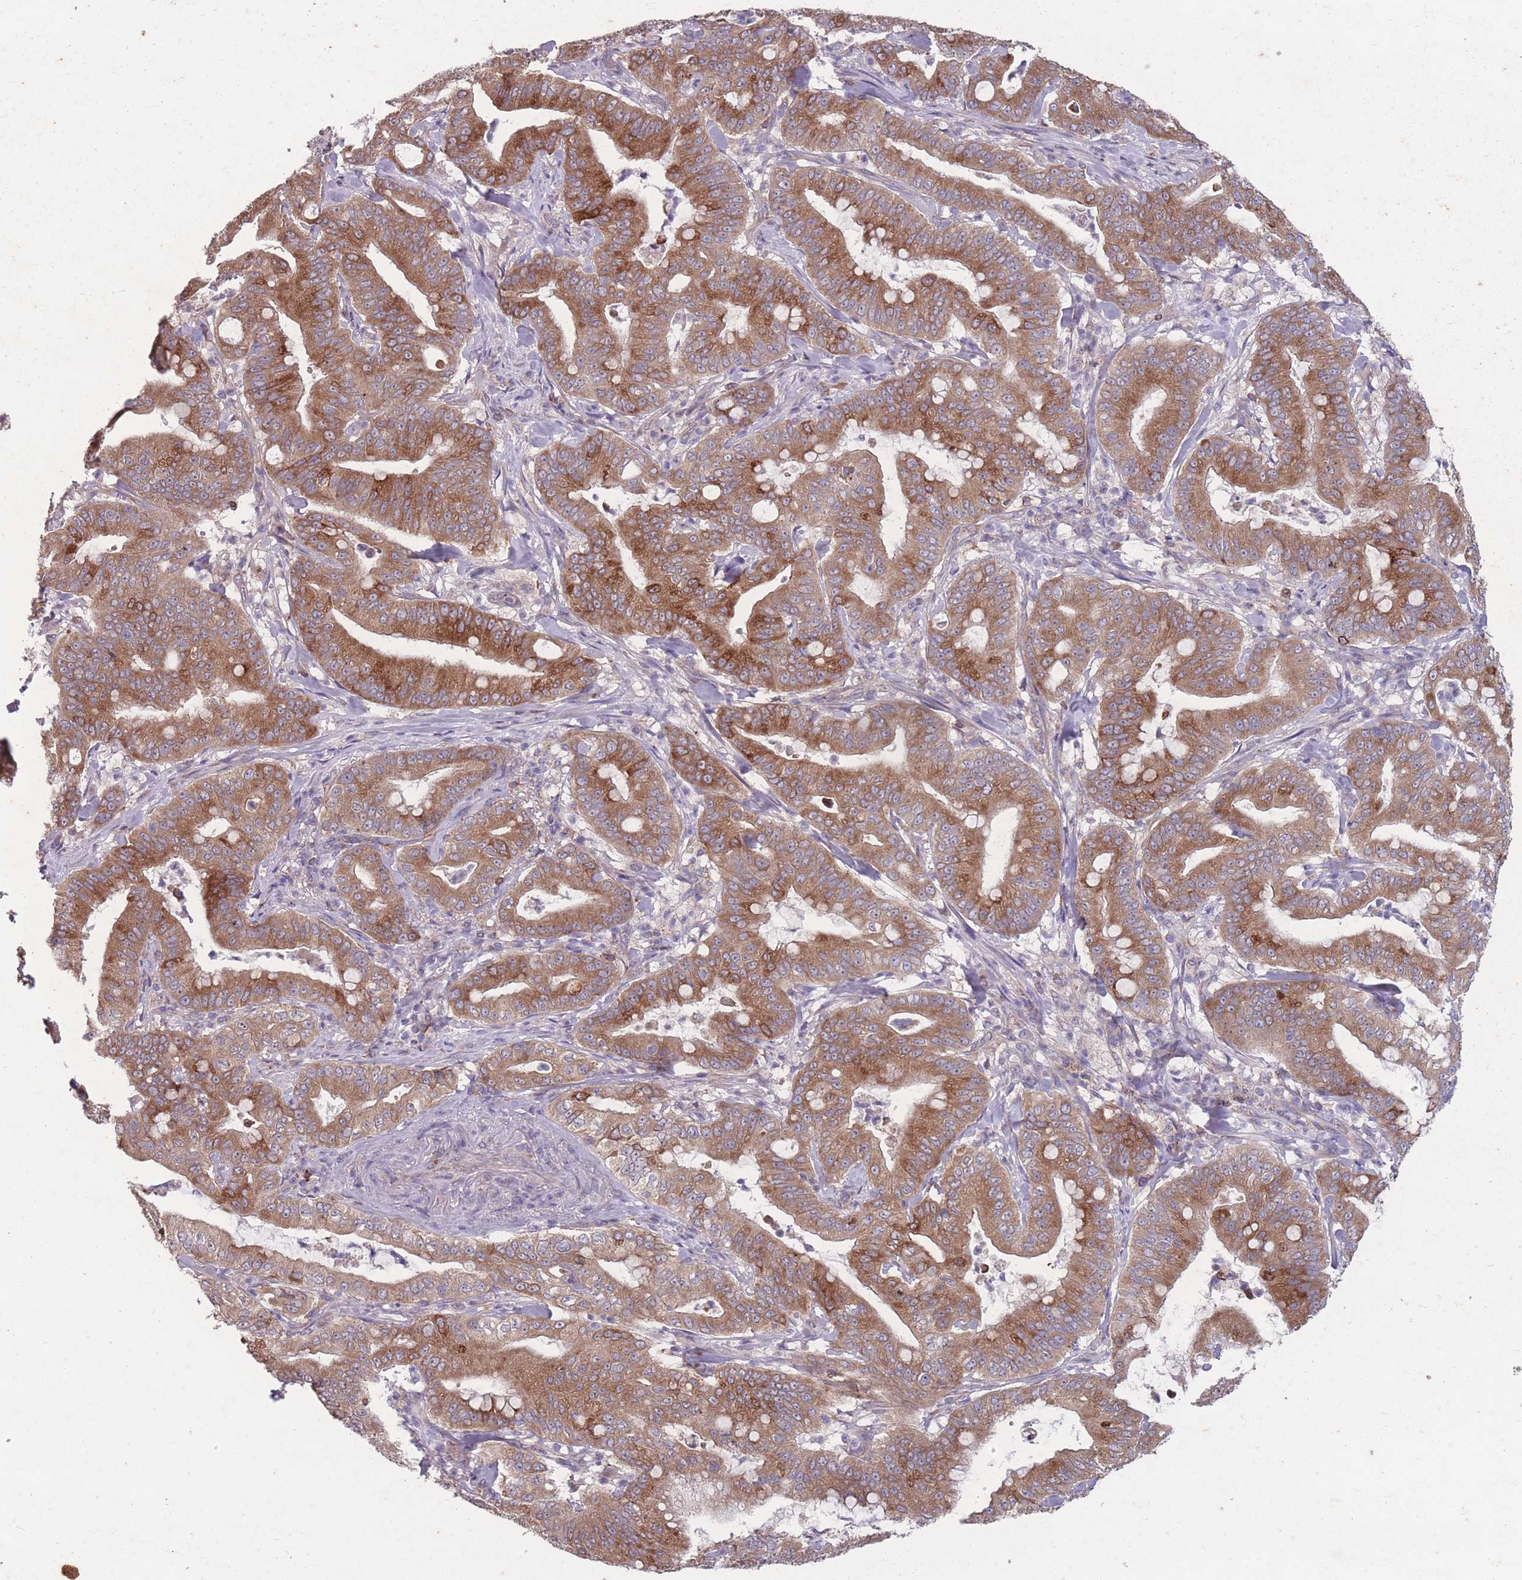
{"staining": {"intensity": "strong", "quantity": ">75%", "location": "cytoplasmic/membranous"}, "tissue": "pancreatic cancer", "cell_type": "Tumor cells", "image_type": "cancer", "snomed": [{"axis": "morphology", "description": "Adenocarcinoma, NOS"}, {"axis": "topography", "description": "Pancreas"}], "caption": "DAB immunohistochemical staining of adenocarcinoma (pancreatic) demonstrates strong cytoplasmic/membranous protein staining in approximately >75% of tumor cells.", "gene": "STIM2", "patient": {"sex": "male", "age": 71}}